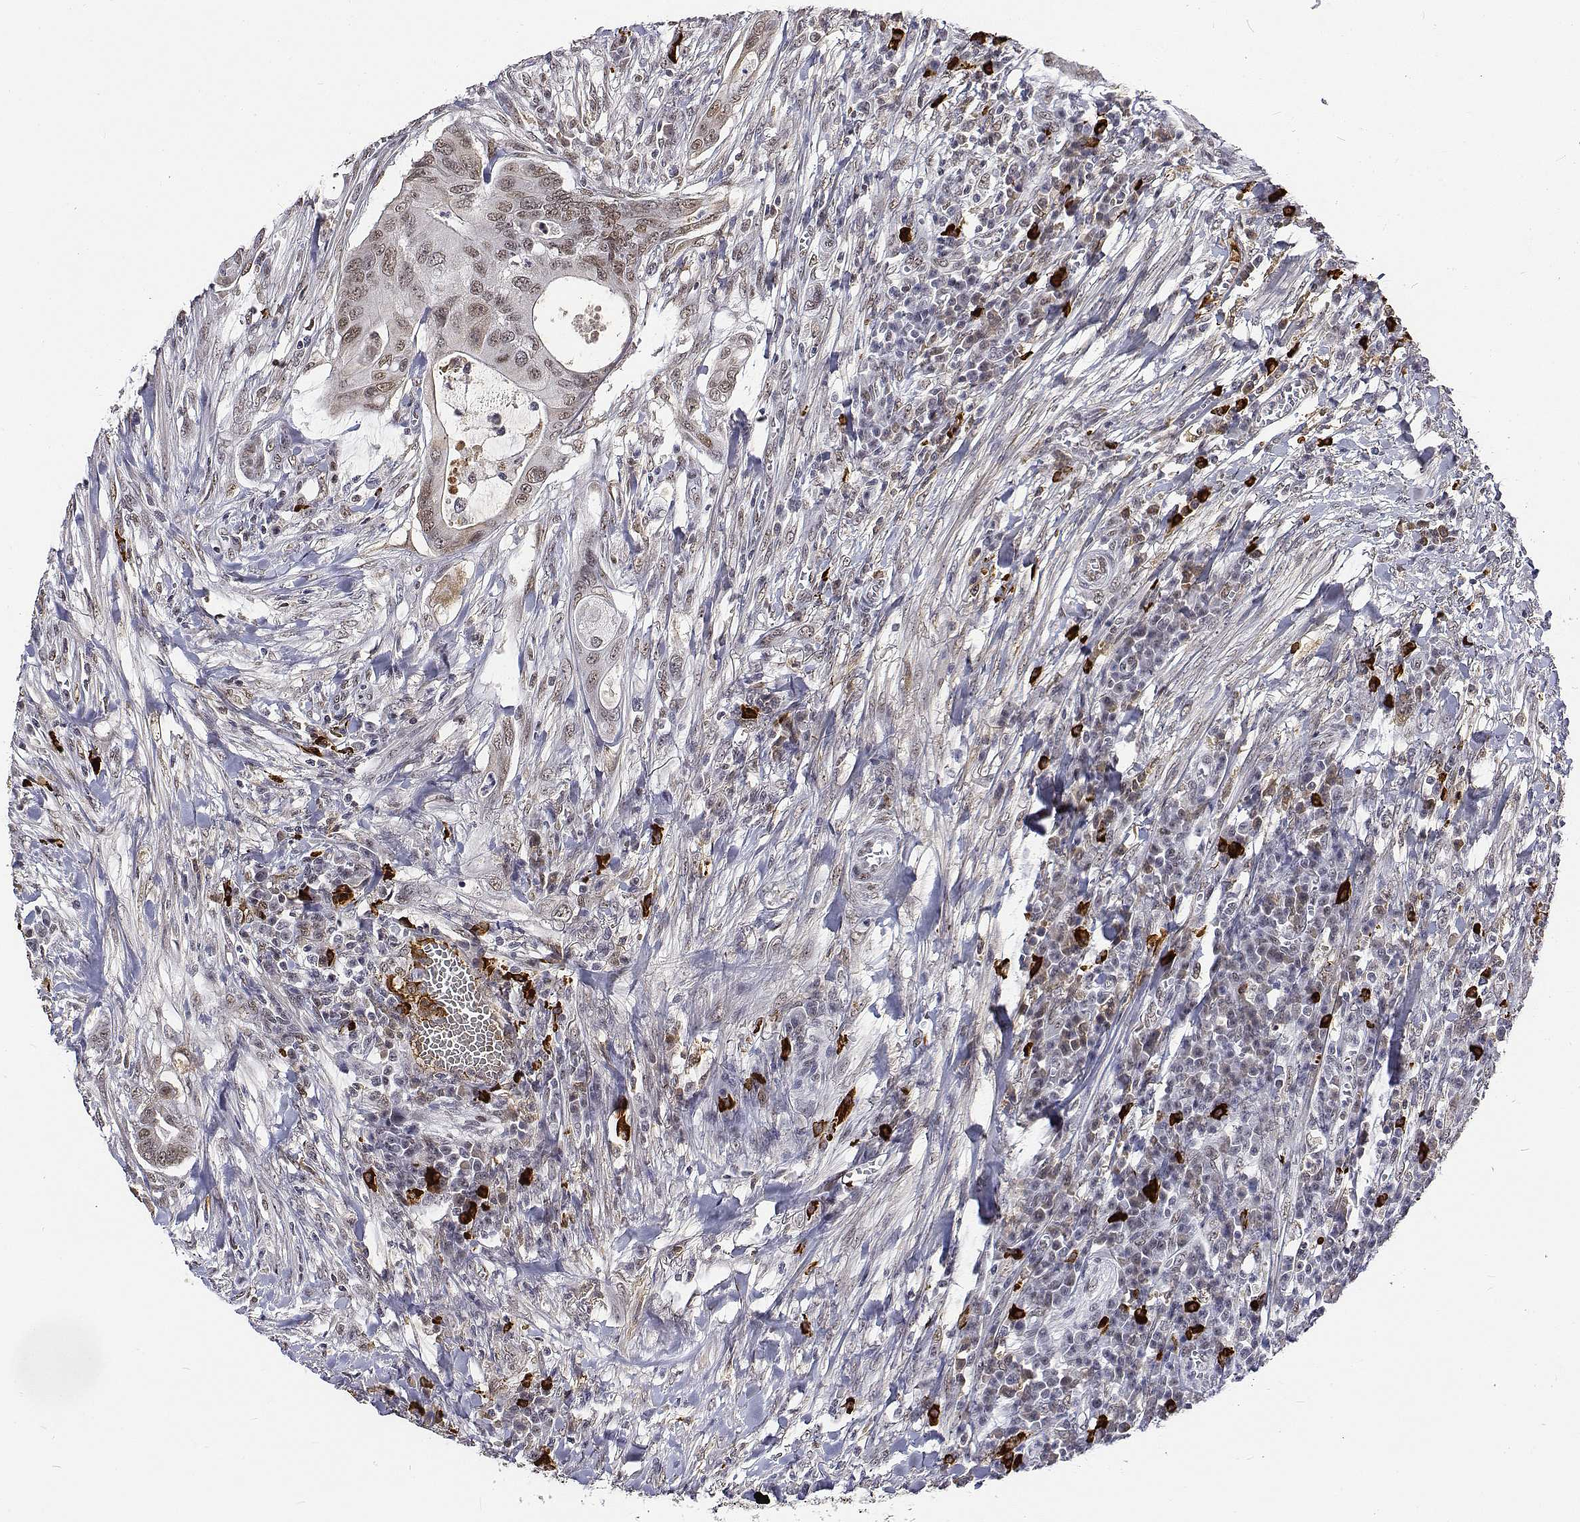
{"staining": {"intensity": "weak", "quantity": ">75%", "location": "nuclear"}, "tissue": "colorectal cancer", "cell_type": "Tumor cells", "image_type": "cancer", "snomed": [{"axis": "morphology", "description": "Adenocarcinoma, NOS"}, {"axis": "topography", "description": "Colon"}], "caption": "Human adenocarcinoma (colorectal) stained with a brown dye shows weak nuclear positive staining in about >75% of tumor cells.", "gene": "ATRX", "patient": {"sex": "male", "age": 65}}